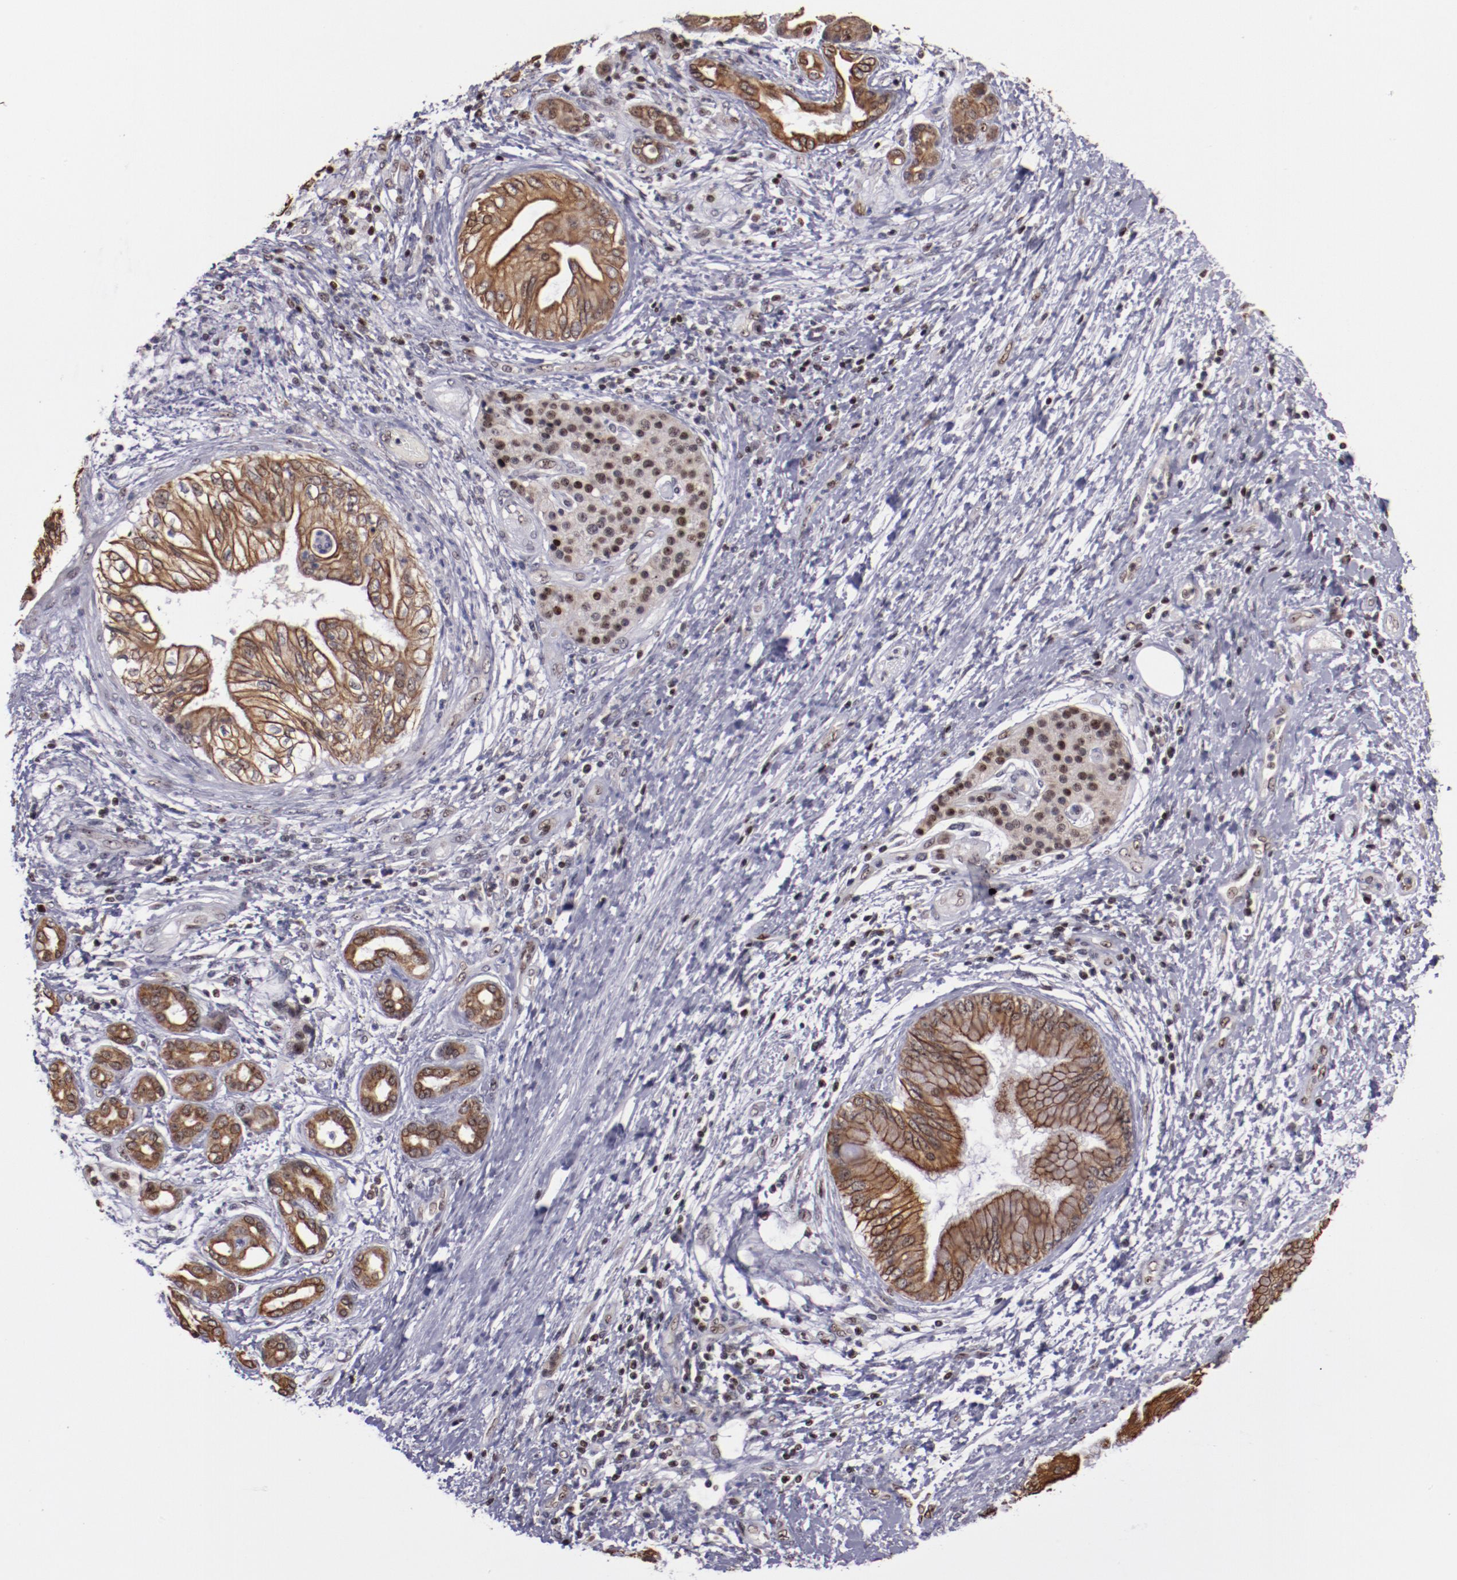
{"staining": {"intensity": "moderate", "quantity": "25%-75%", "location": "cytoplasmic/membranous"}, "tissue": "pancreatic cancer", "cell_type": "Tumor cells", "image_type": "cancer", "snomed": [{"axis": "morphology", "description": "Adenocarcinoma, NOS"}, {"axis": "topography", "description": "Pancreas"}], "caption": "Human pancreatic cancer stained for a protein (brown) exhibits moderate cytoplasmic/membranous positive expression in about 25%-75% of tumor cells.", "gene": "DDX24", "patient": {"sex": "female", "age": 70}}